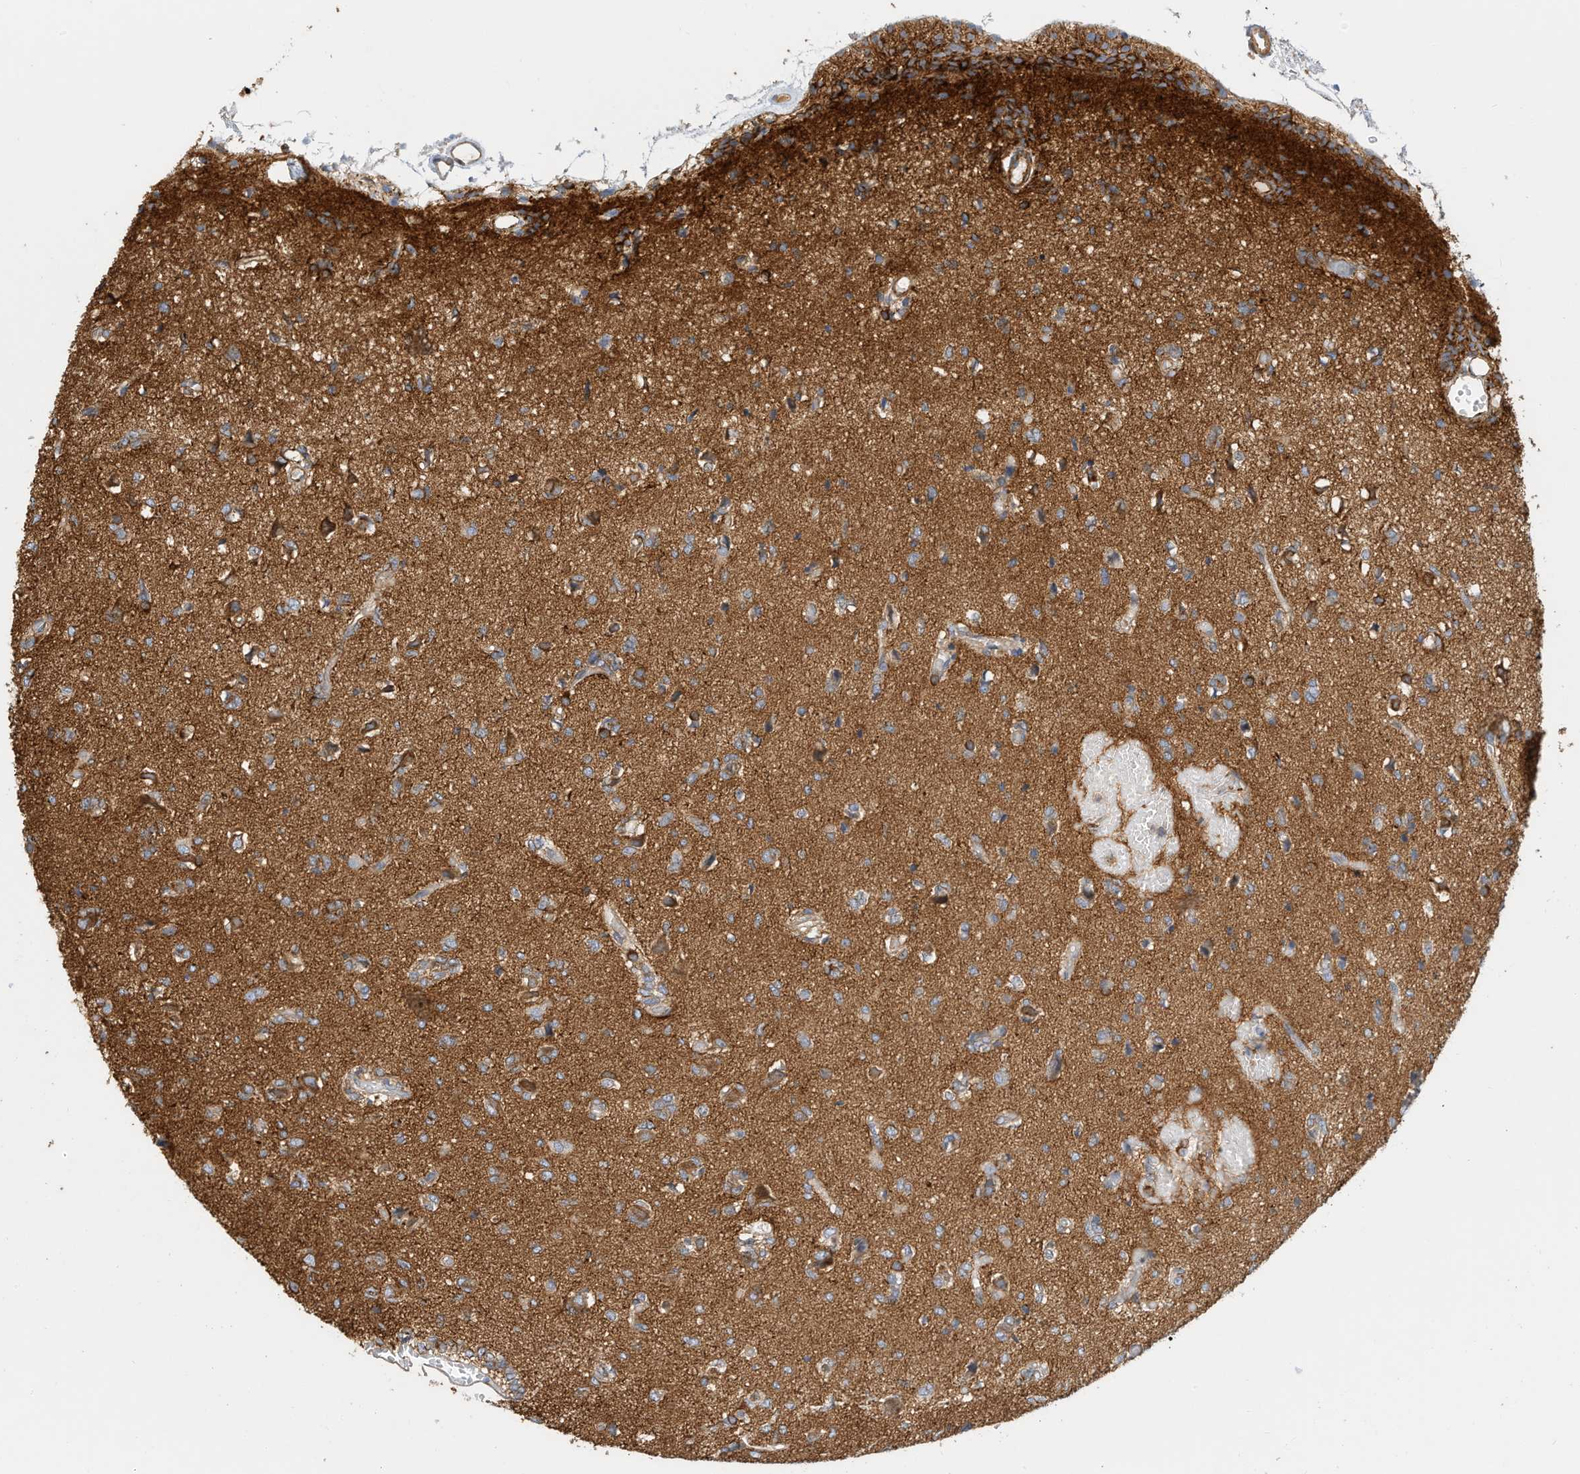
{"staining": {"intensity": "moderate", "quantity": "25%-75%", "location": "cytoplasmic/membranous"}, "tissue": "glioma", "cell_type": "Tumor cells", "image_type": "cancer", "snomed": [{"axis": "morphology", "description": "Glioma, malignant, High grade"}, {"axis": "topography", "description": "Brain"}], "caption": "IHC (DAB (3,3'-diaminobenzidine)) staining of human glioma displays moderate cytoplasmic/membranous protein expression in about 25%-75% of tumor cells.", "gene": "MICAL1", "patient": {"sex": "female", "age": 59}}